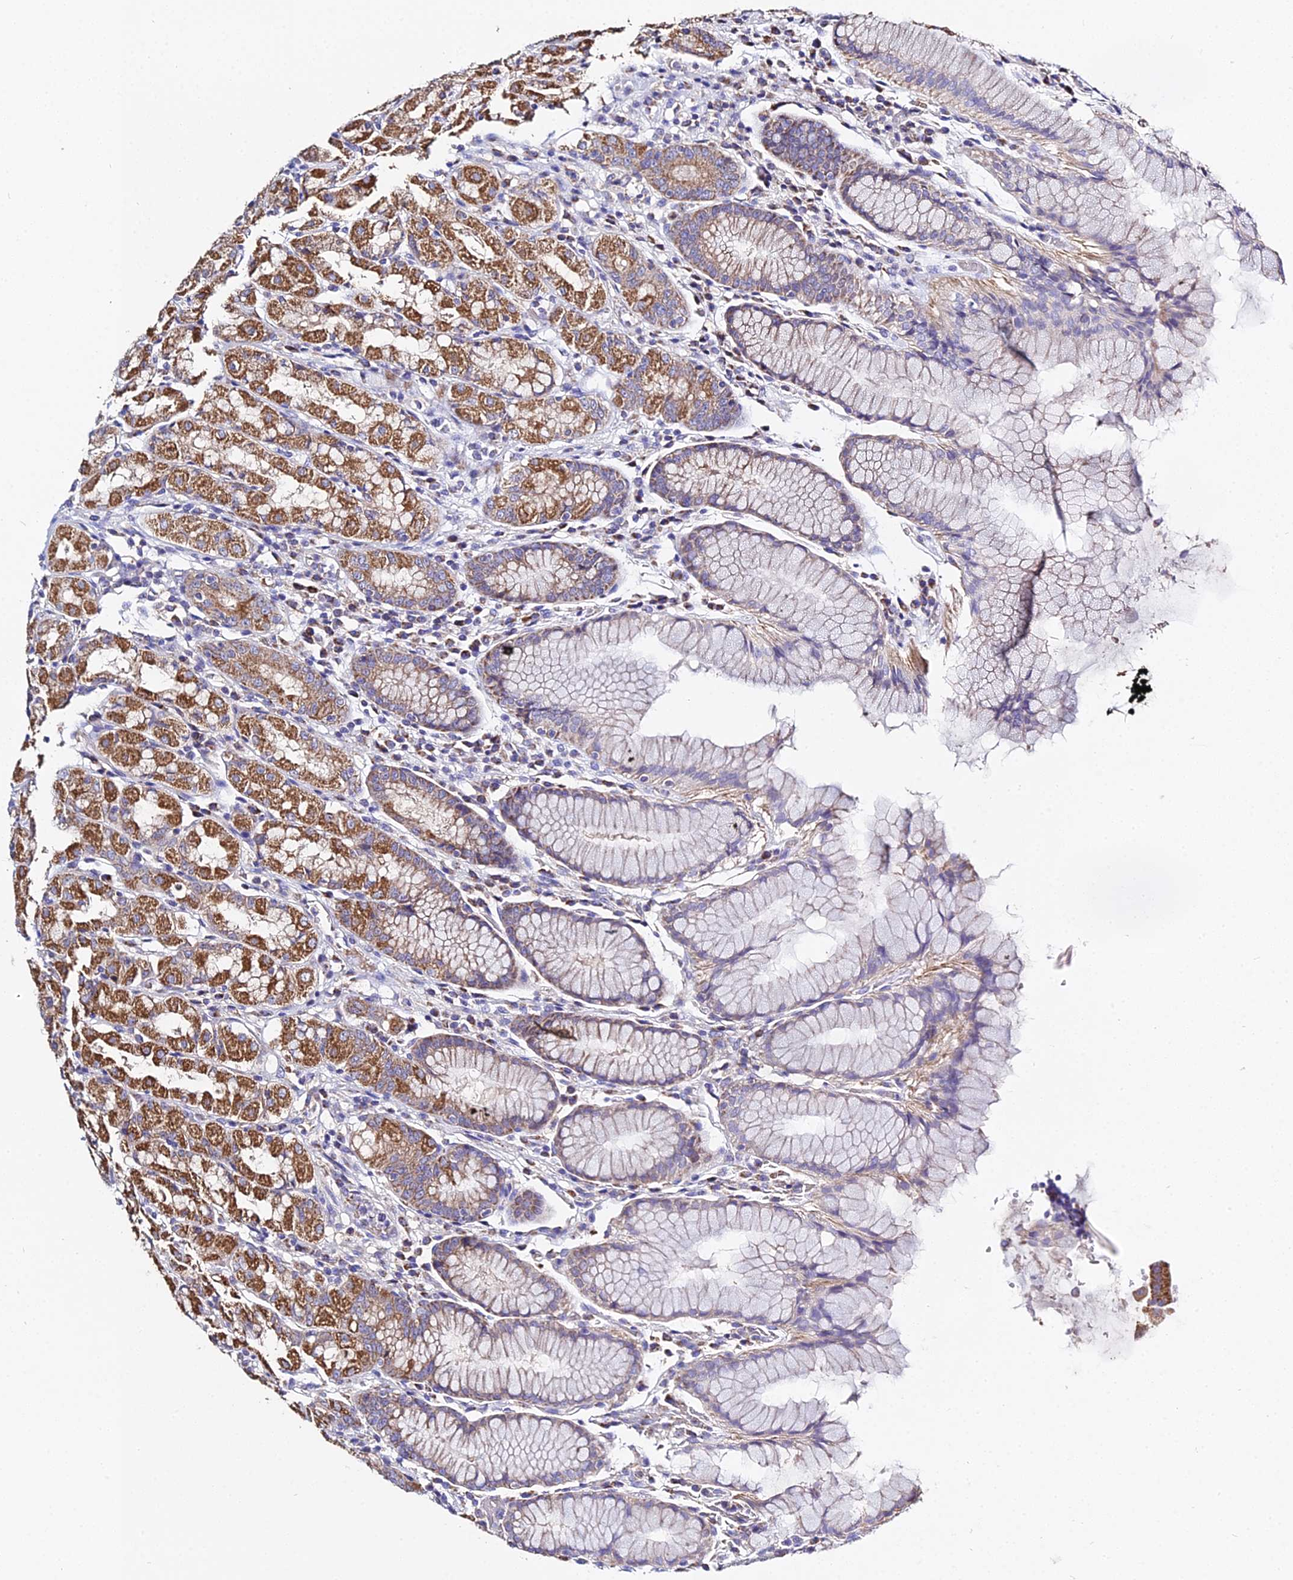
{"staining": {"intensity": "strong", "quantity": "25%-75%", "location": "cytoplasmic/membranous"}, "tissue": "stomach", "cell_type": "Glandular cells", "image_type": "normal", "snomed": [{"axis": "morphology", "description": "Normal tissue, NOS"}, {"axis": "topography", "description": "Stomach, lower"}], "caption": "A high-resolution histopathology image shows immunohistochemistry staining of normal stomach, which shows strong cytoplasmic/membranous staining in approximately 25%-75% of glandular cells. Nuclei are stained in blue.", "gene": "TYW5", "patient": {"sex": "female", "age": 56}}